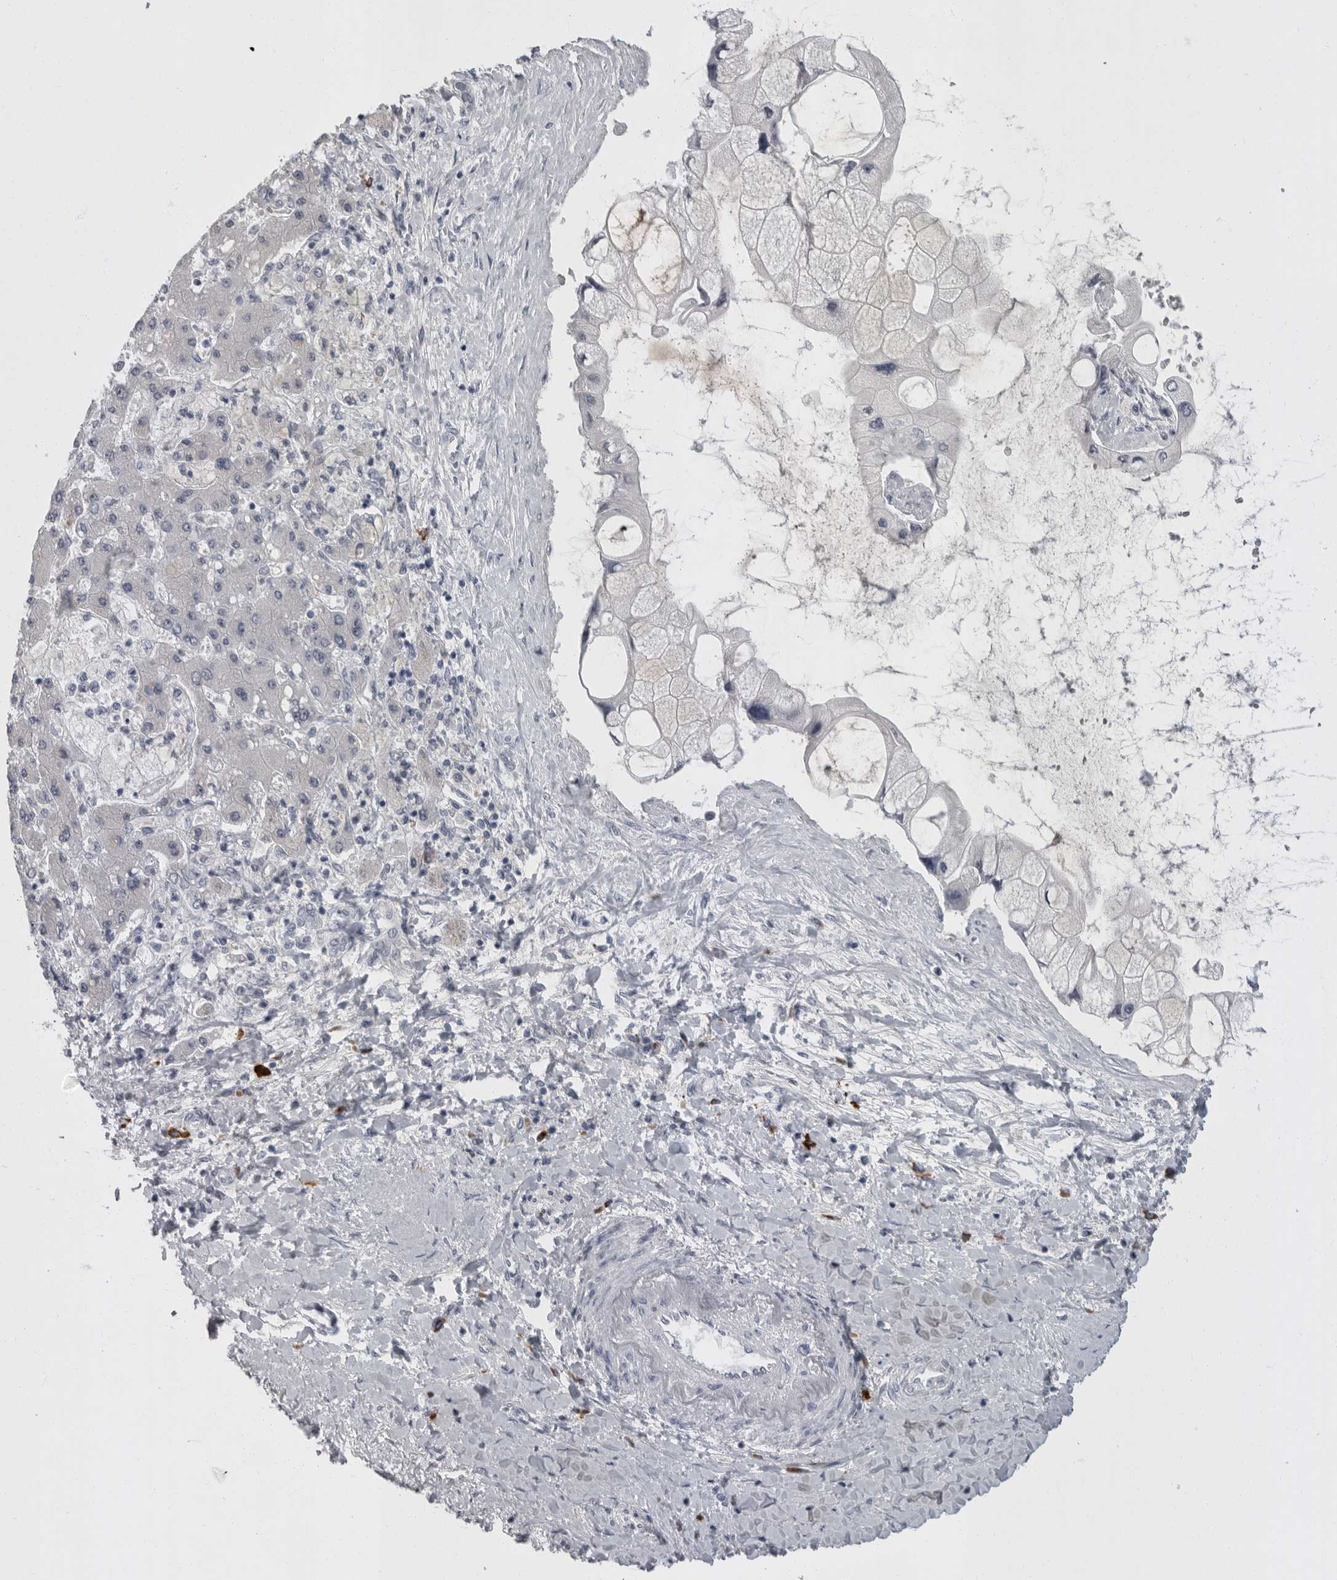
{"staining": {"intensity": "negative", "quantity": "none", "location": "none"}, "tissue": "liver cancer", "cell_type": "Tumor cells", "image_type": "cancer", "snomed": [{"axis": "morphology", "description": "Cholangiocarcinoma"}, {"axis": "topography", "description": "Liver"}], "caption": "This histopathology image is of liver cholangiocarcinoma stained with immunohistochemistry to label a protein in brown with the nuclei are counter-stained blue. There is no positivity in tumor cells.", "gene": "SLC25A39", "patient": {"sex": "male", "age": 50}}